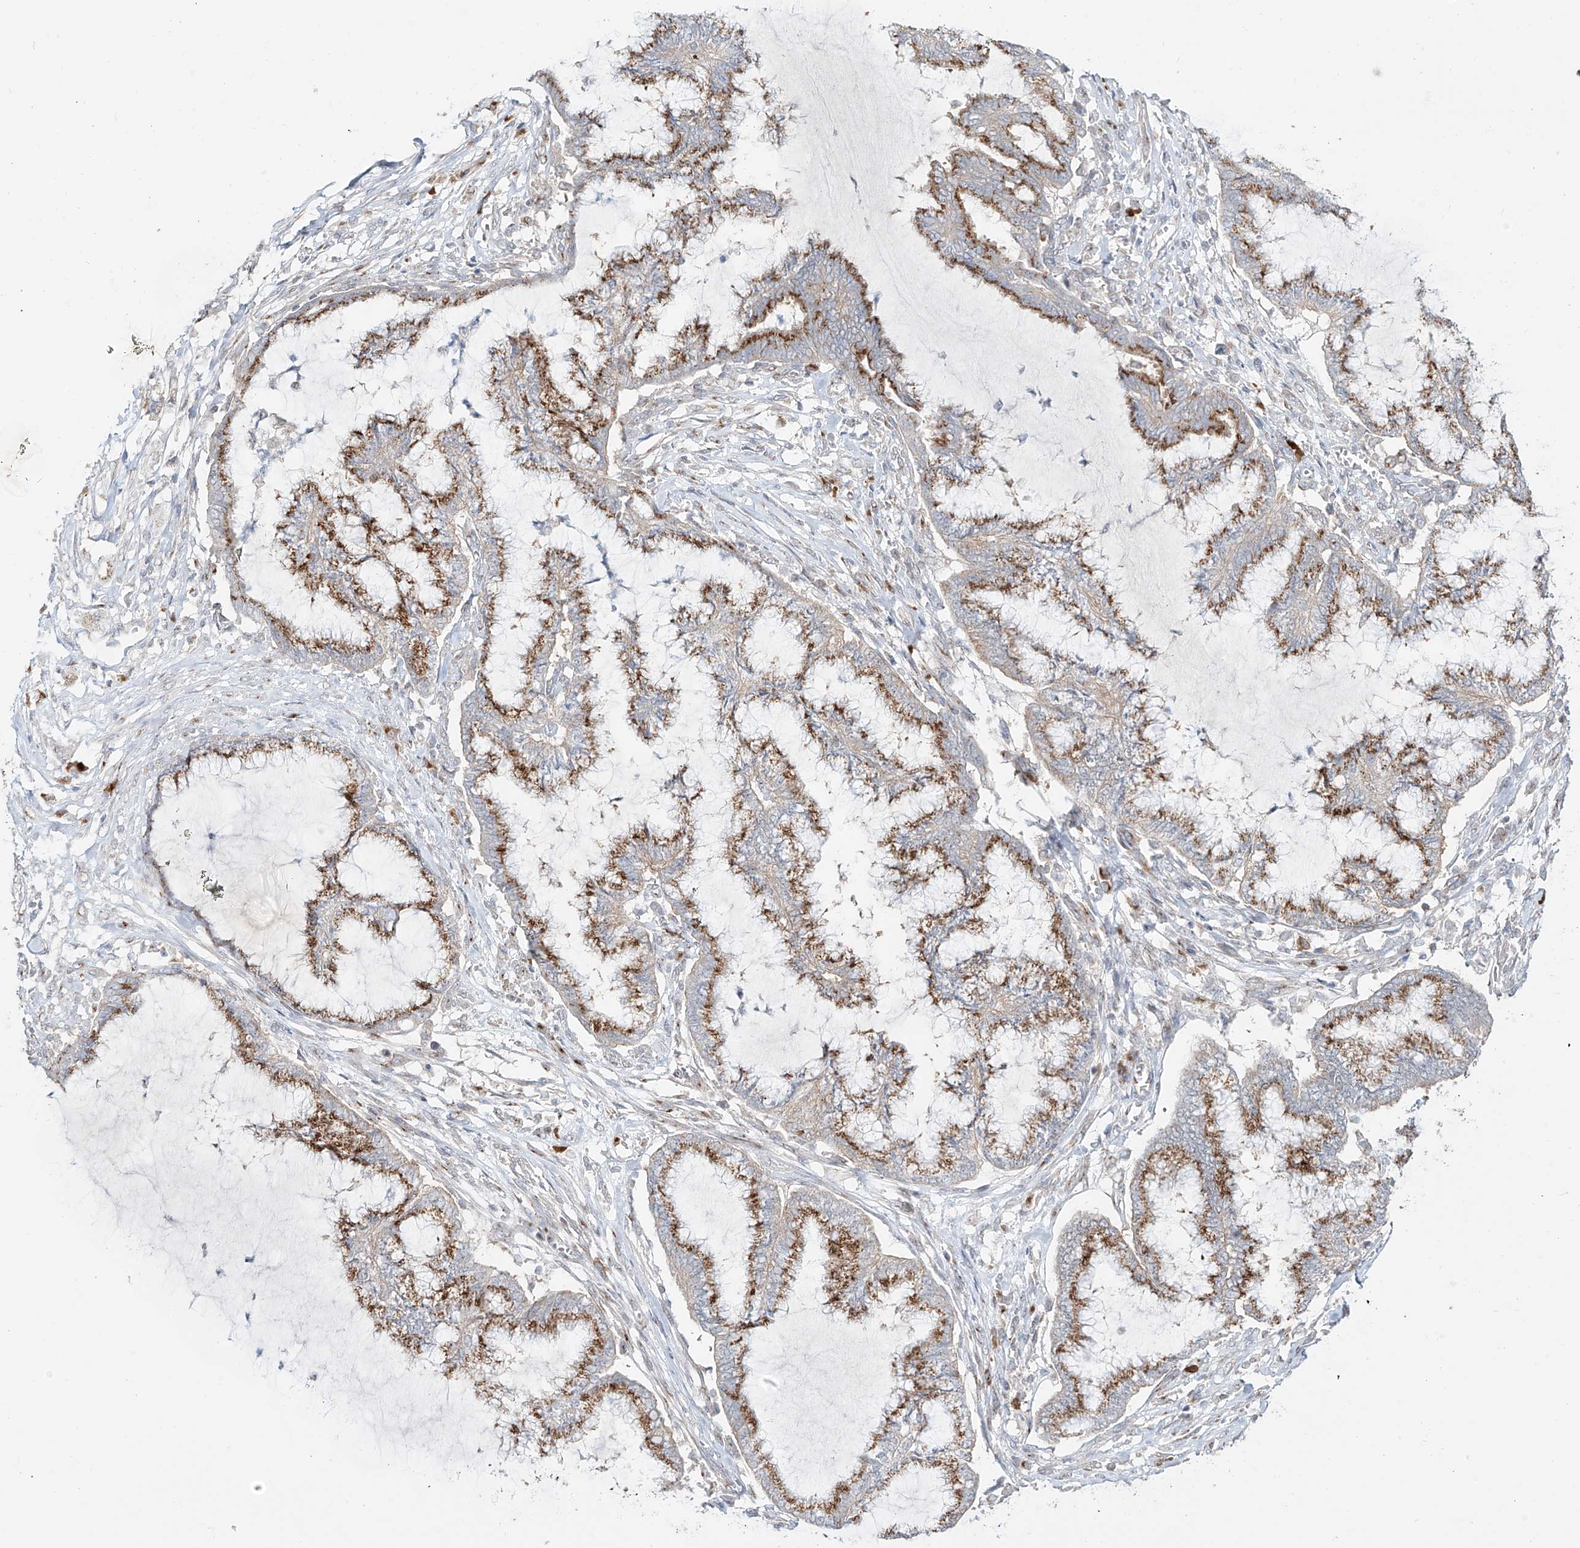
{"staining": {"intensity": "moderate", "quantity": ">75%", "location": "cytoplasmic/membranous"}, "tissue": "endometrial cancer", "cell_type": "Tumor cells", "image_type": "cancer", "snomed": [{"axis": "morphology", "description": "Adenocarcinoma, NOS"}, {"axis": "topography", "description": "Endometrium"}], "caption": "Tumor cells display moderate cytoplasmic/membranous staining in about >75% of cells in endometrial cancer.", "gene": "BSDC1", "patient": {"sex": "female", "age": 86}}